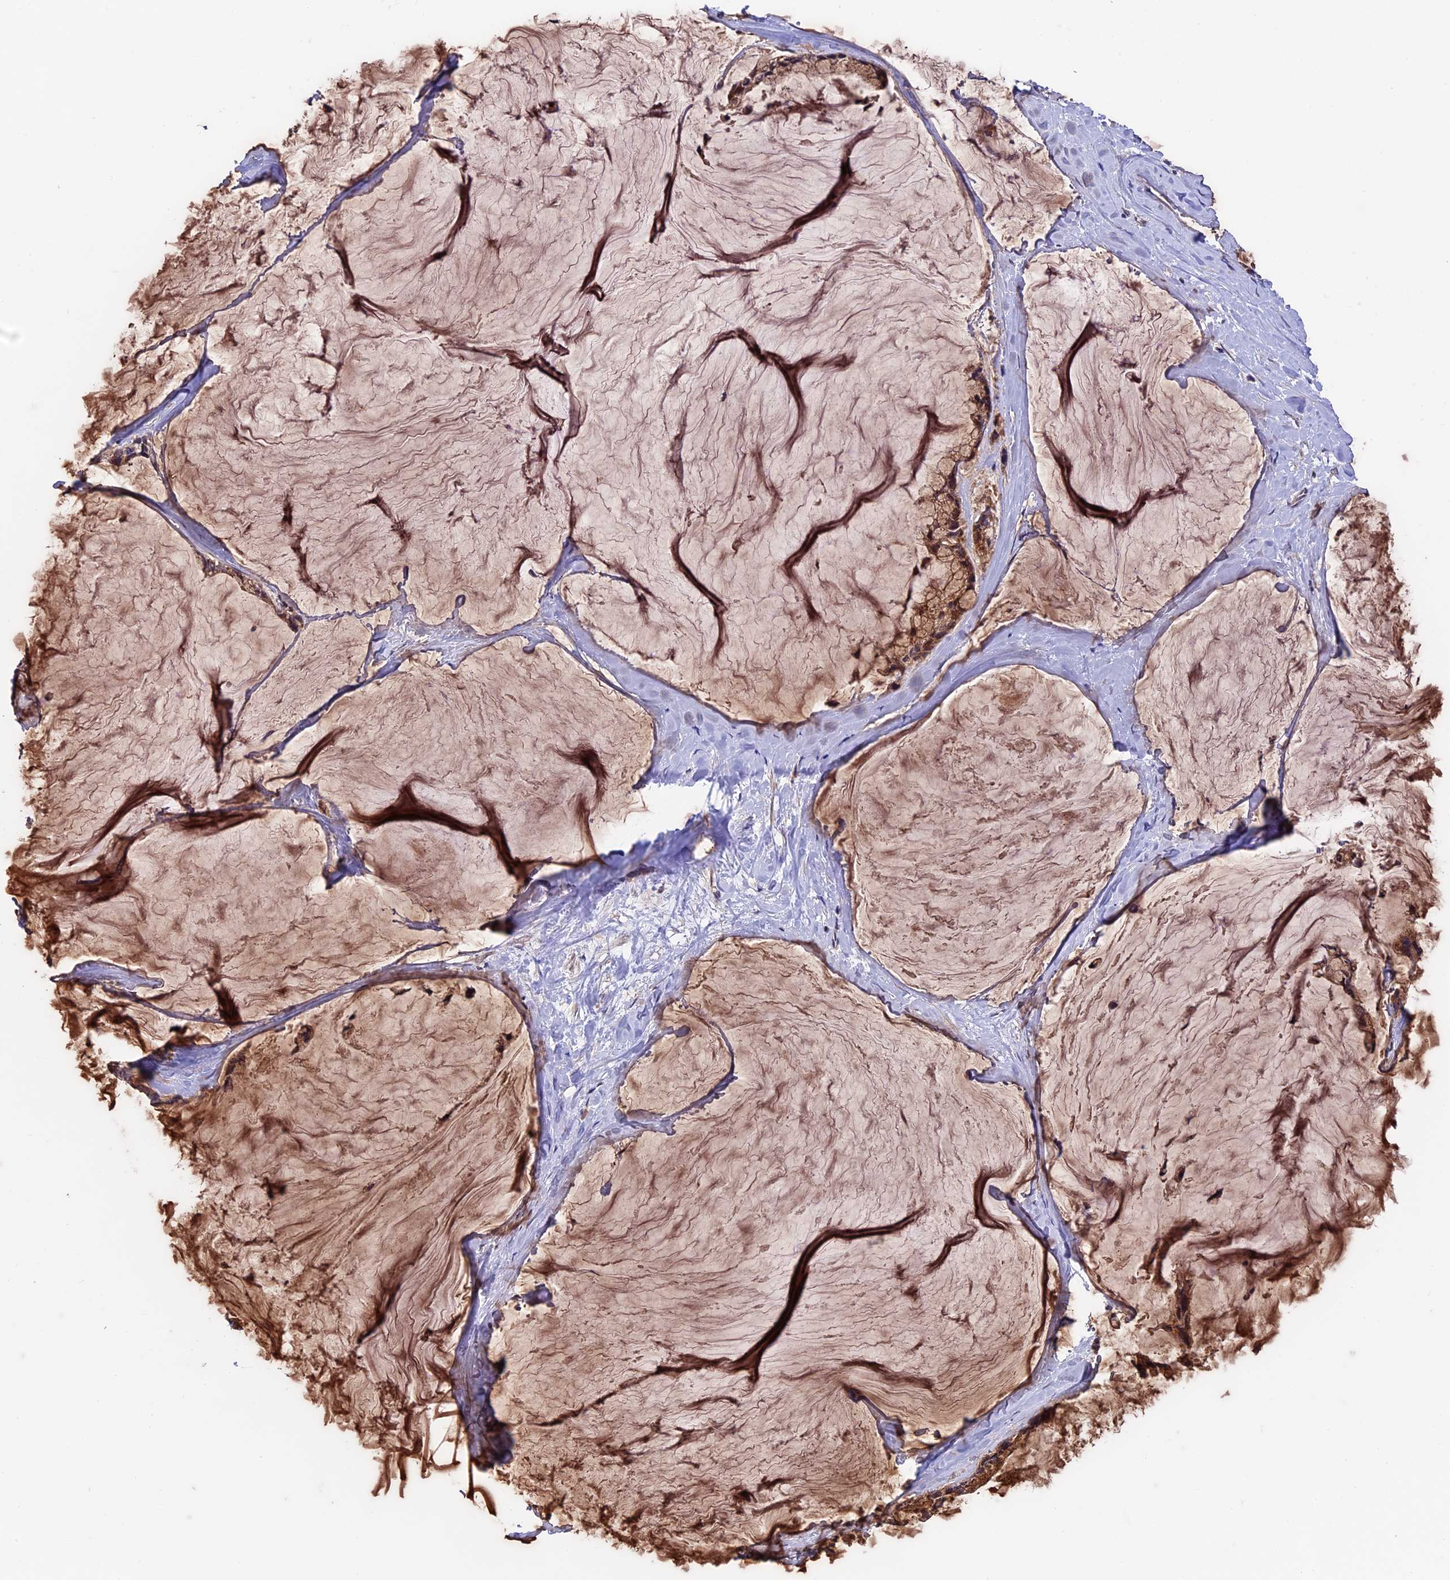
{"staining": {"intensity": "moderate", "quantity": ">75%", "location": "cytoplasmic/membranous"}, "tissue": "ovarian cancer", "cell_type": "Tumor cells", "image_type": "cancer", "snomed": [{"axis": "morphology", "description": "Cystadenocarcinoma, mucinous, NOS"}, {"axis": "topography", "description": "Ovary"}], "caption": "DAB (3,3'-diaminobenzidine) immunohistochemical staining of human ovarian cancer (mucinous cystadenocarcinoma) reveals moderate cytoplasmic/membranous protein expression in approximately >75% of tumor cells.", "gene": "RNF17", "patient": {"sex": "female", "age": 39}}